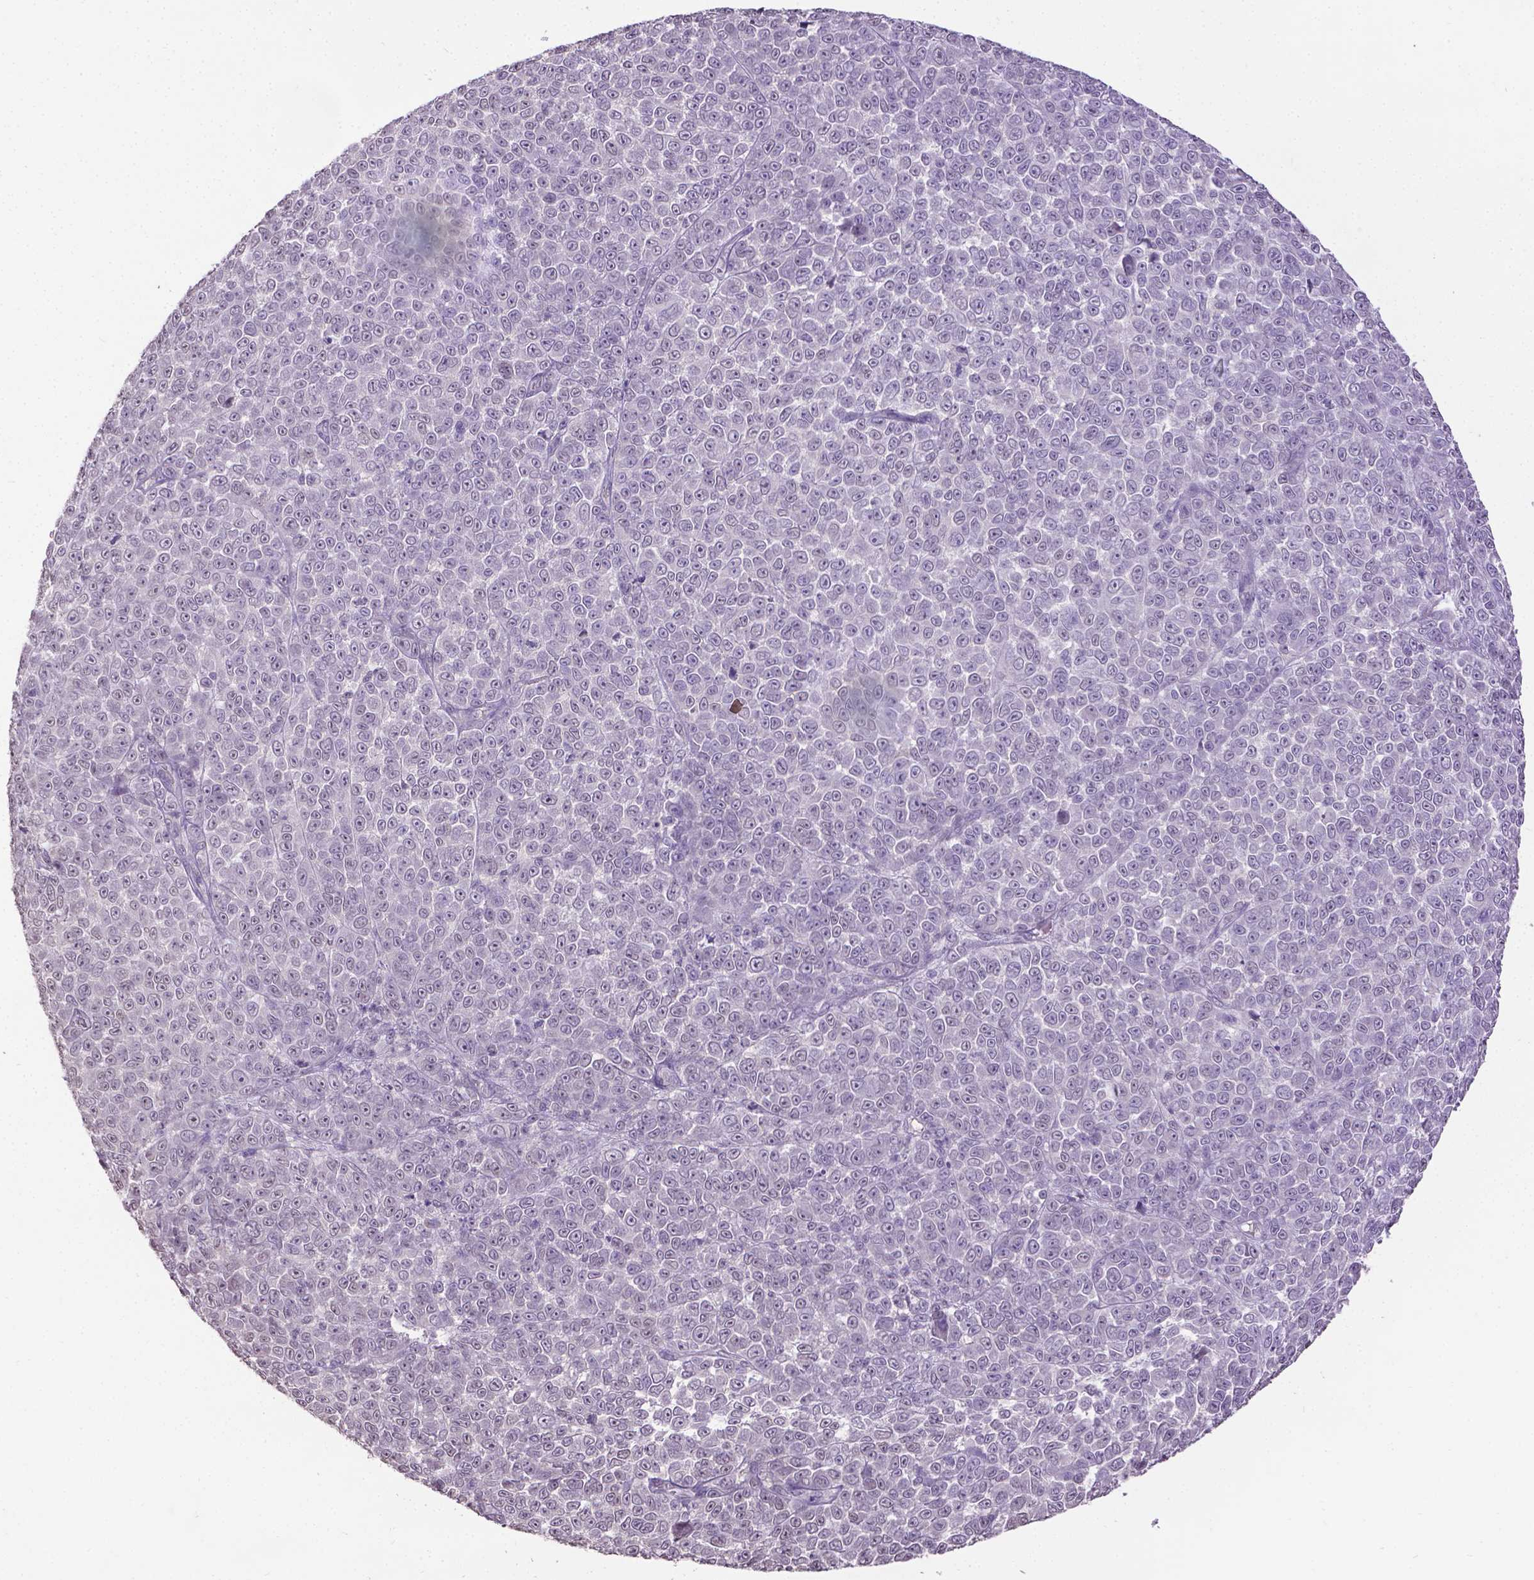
{"staining": {"intensity": "negative", "quantity": "none", "location": "none"}, "tissue": "melanoma", "cell_type": "Tumor cells", "image_type": "cancer", "snomed": [{"axis": "morphology", "description": "Malignant melanoma, NOS"}, {"axis": "topography", "description": "Skin"}], "caption": "DAB (3,3'-diaminobenzidine) immunohistochemical staining of malignant melanoma reveals no significant positivity in tumor cells.", "gene": "CPM", "patient": {"sex": "female", "age": 95}}